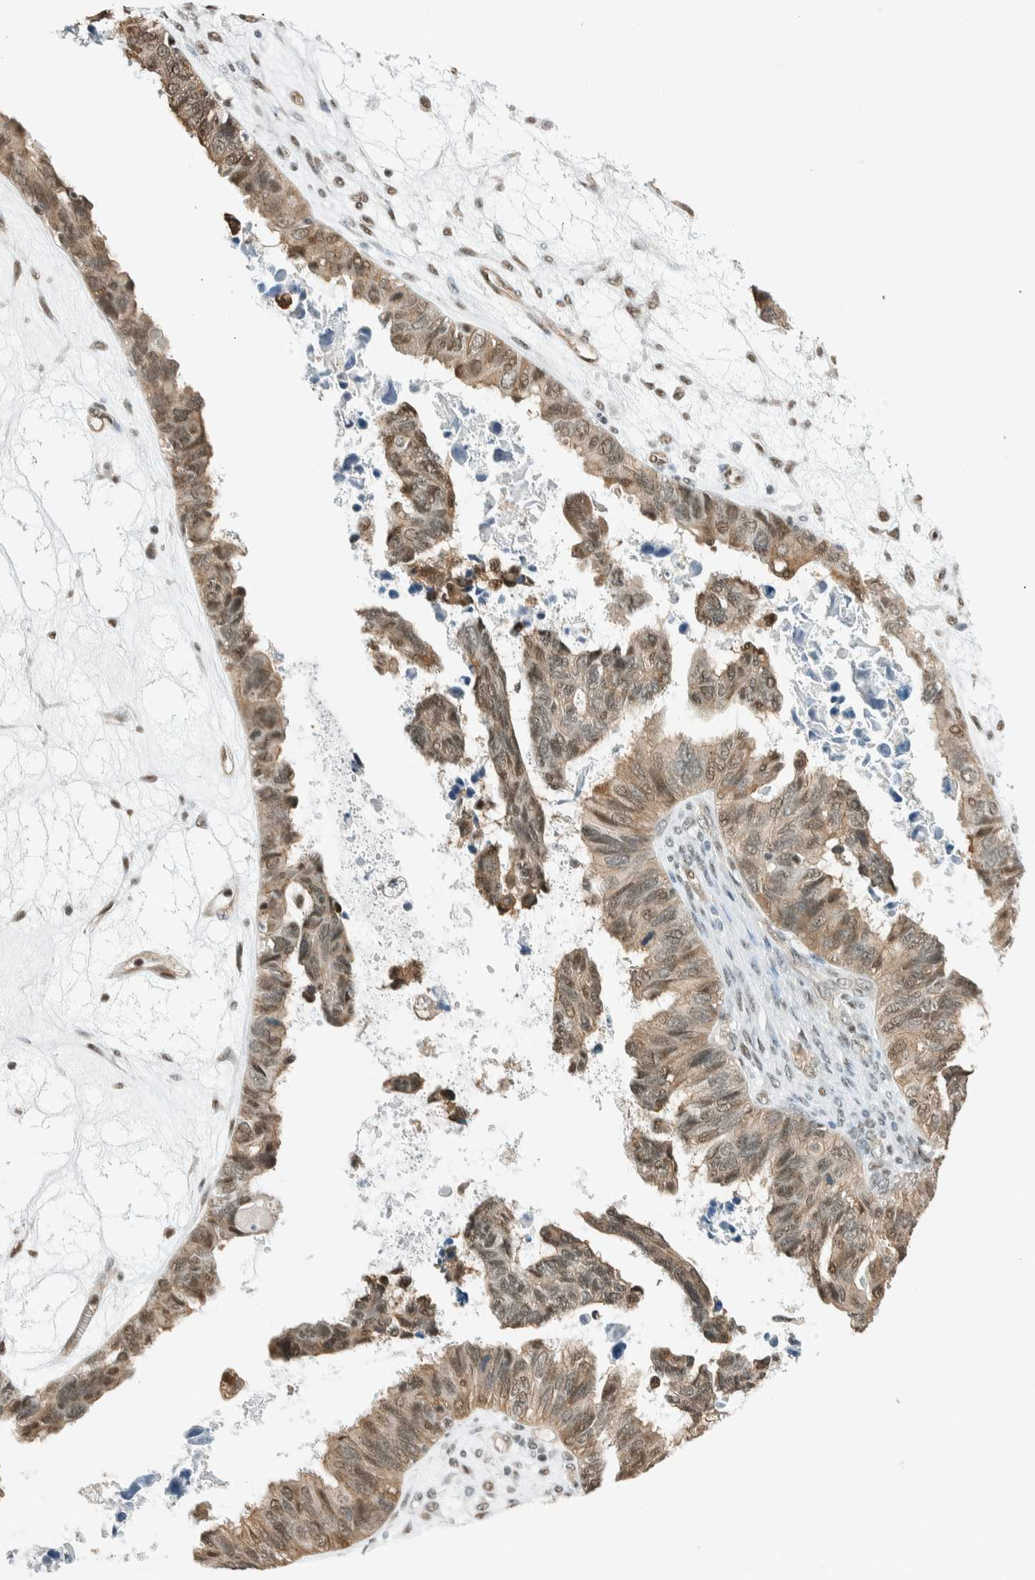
{"staining": {"intensity": "weak", "quantity": ">75%", "location": "cytoplasmic/membranous,nuclear"}, "tissue": "ovarian cancer", "cell_type": "Tumor cells", "image_type": "cancer", "snomed": [{"axis": "morphology", "description": "Cystadenocarcinoma, serous, NOS"}, {"axis": "topography", "description": "Ovary"}], "caption": "Brown immunohistochemical staining in human ovarian cancer (serous cystadenocarcinoma) displays weak cytoplasmic/membranous and nuclear positivity in about >75% of tumor cells.", "gene": "NIBAN2", "patient": {"sex": "female", "age": 79}}